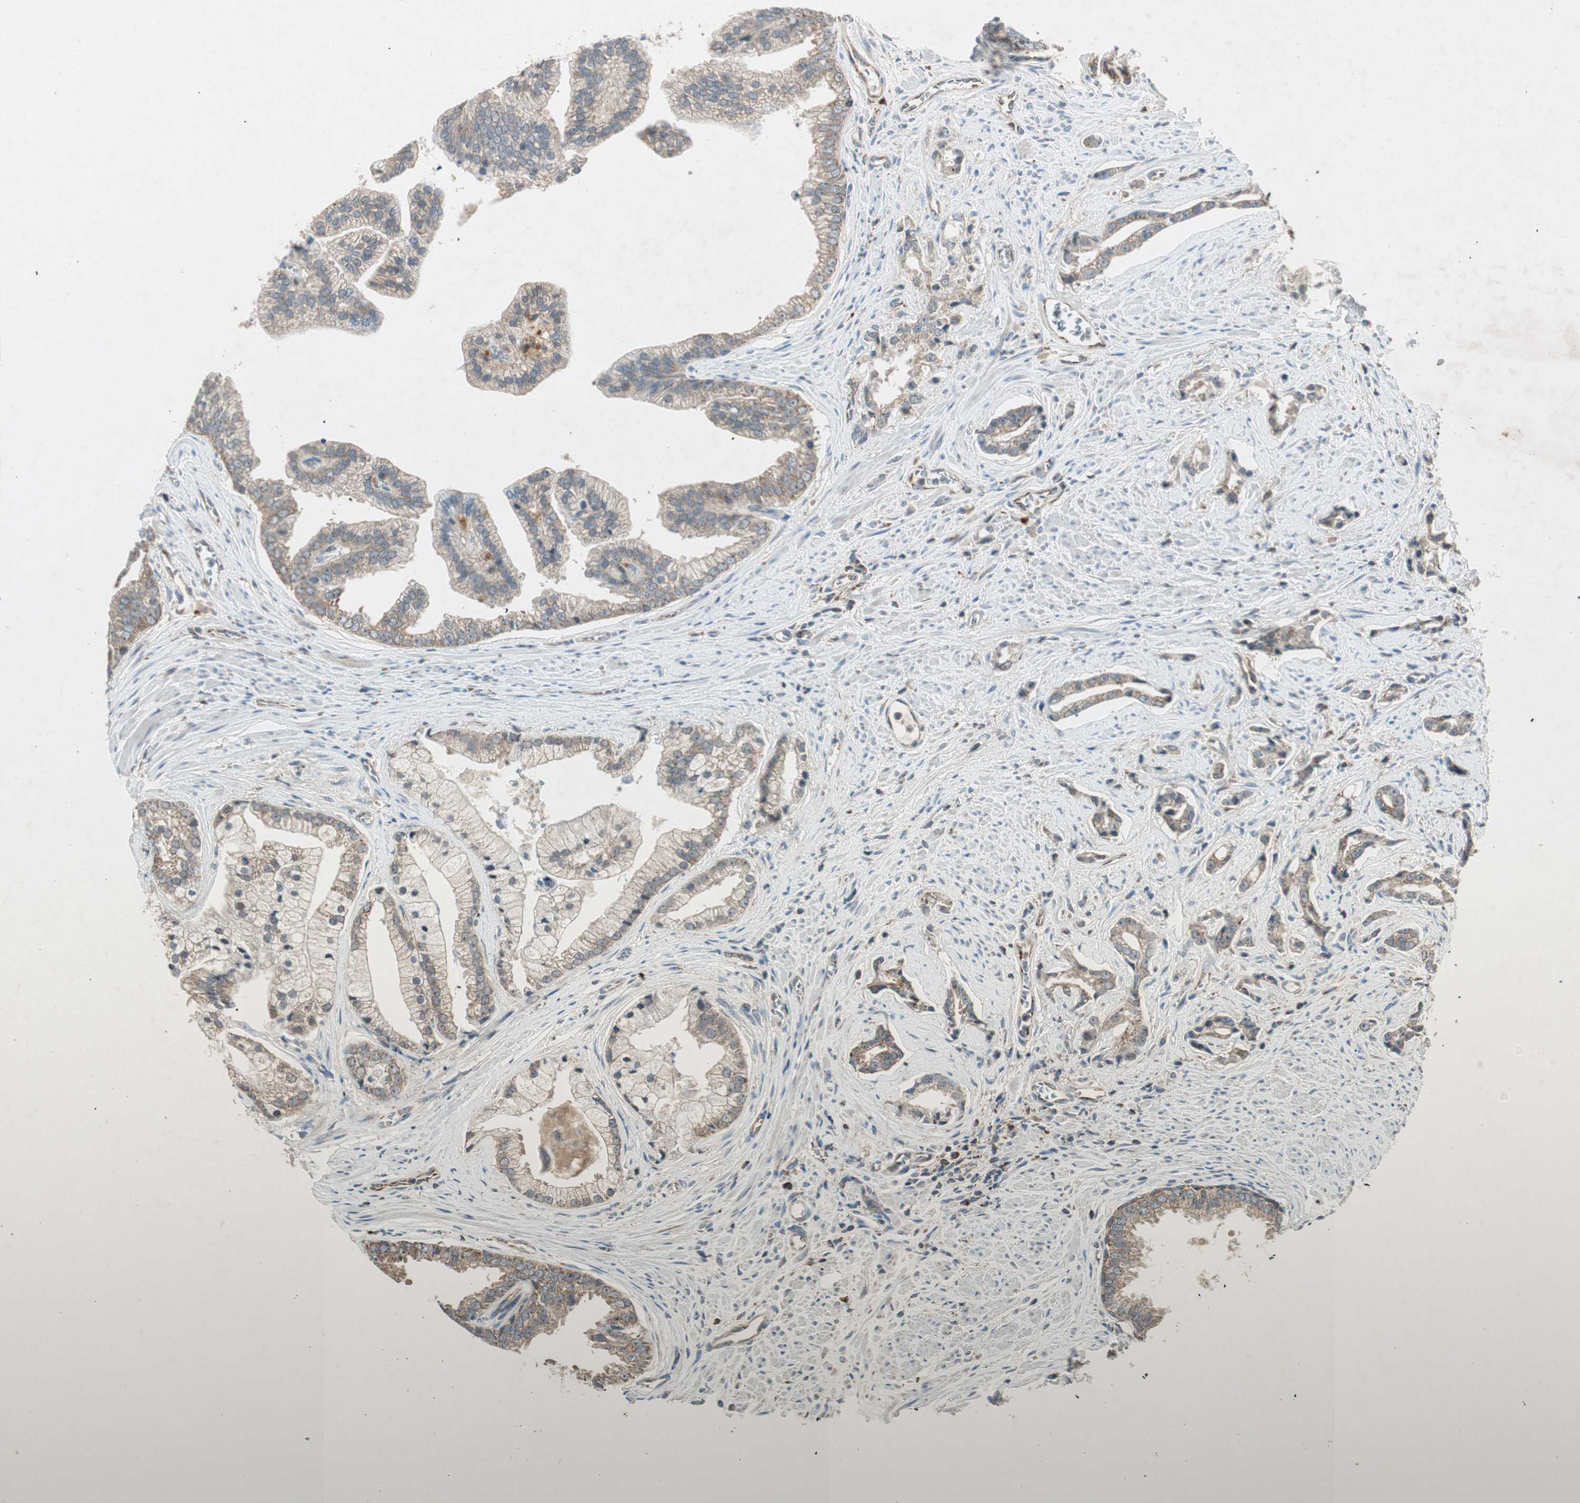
{"staining": {"intensity": "moderate", "quantity": "25%-75%", "location": "cytoplasmic/membranous"}, "tissue": "prostate cancer", "cell_type": "Tumor cells", "image_type": "cancer", "snomed": [{"axis": "morphology", "description": "Adenocarcinoma, High grade"}, {"axis": "topography", "description": "Prostate"}], "caption": "IHC of prostate cancer (high-grade adenocarcinoma) displays medium levels of moderate cytoplasmic/membranous staining in approximately 25%-75% of tumor cells. (DAB IHC with brightfield microscopy, high magnification).", "gene": "CHADL", "patient": {"sex": "male", "age": 67}}